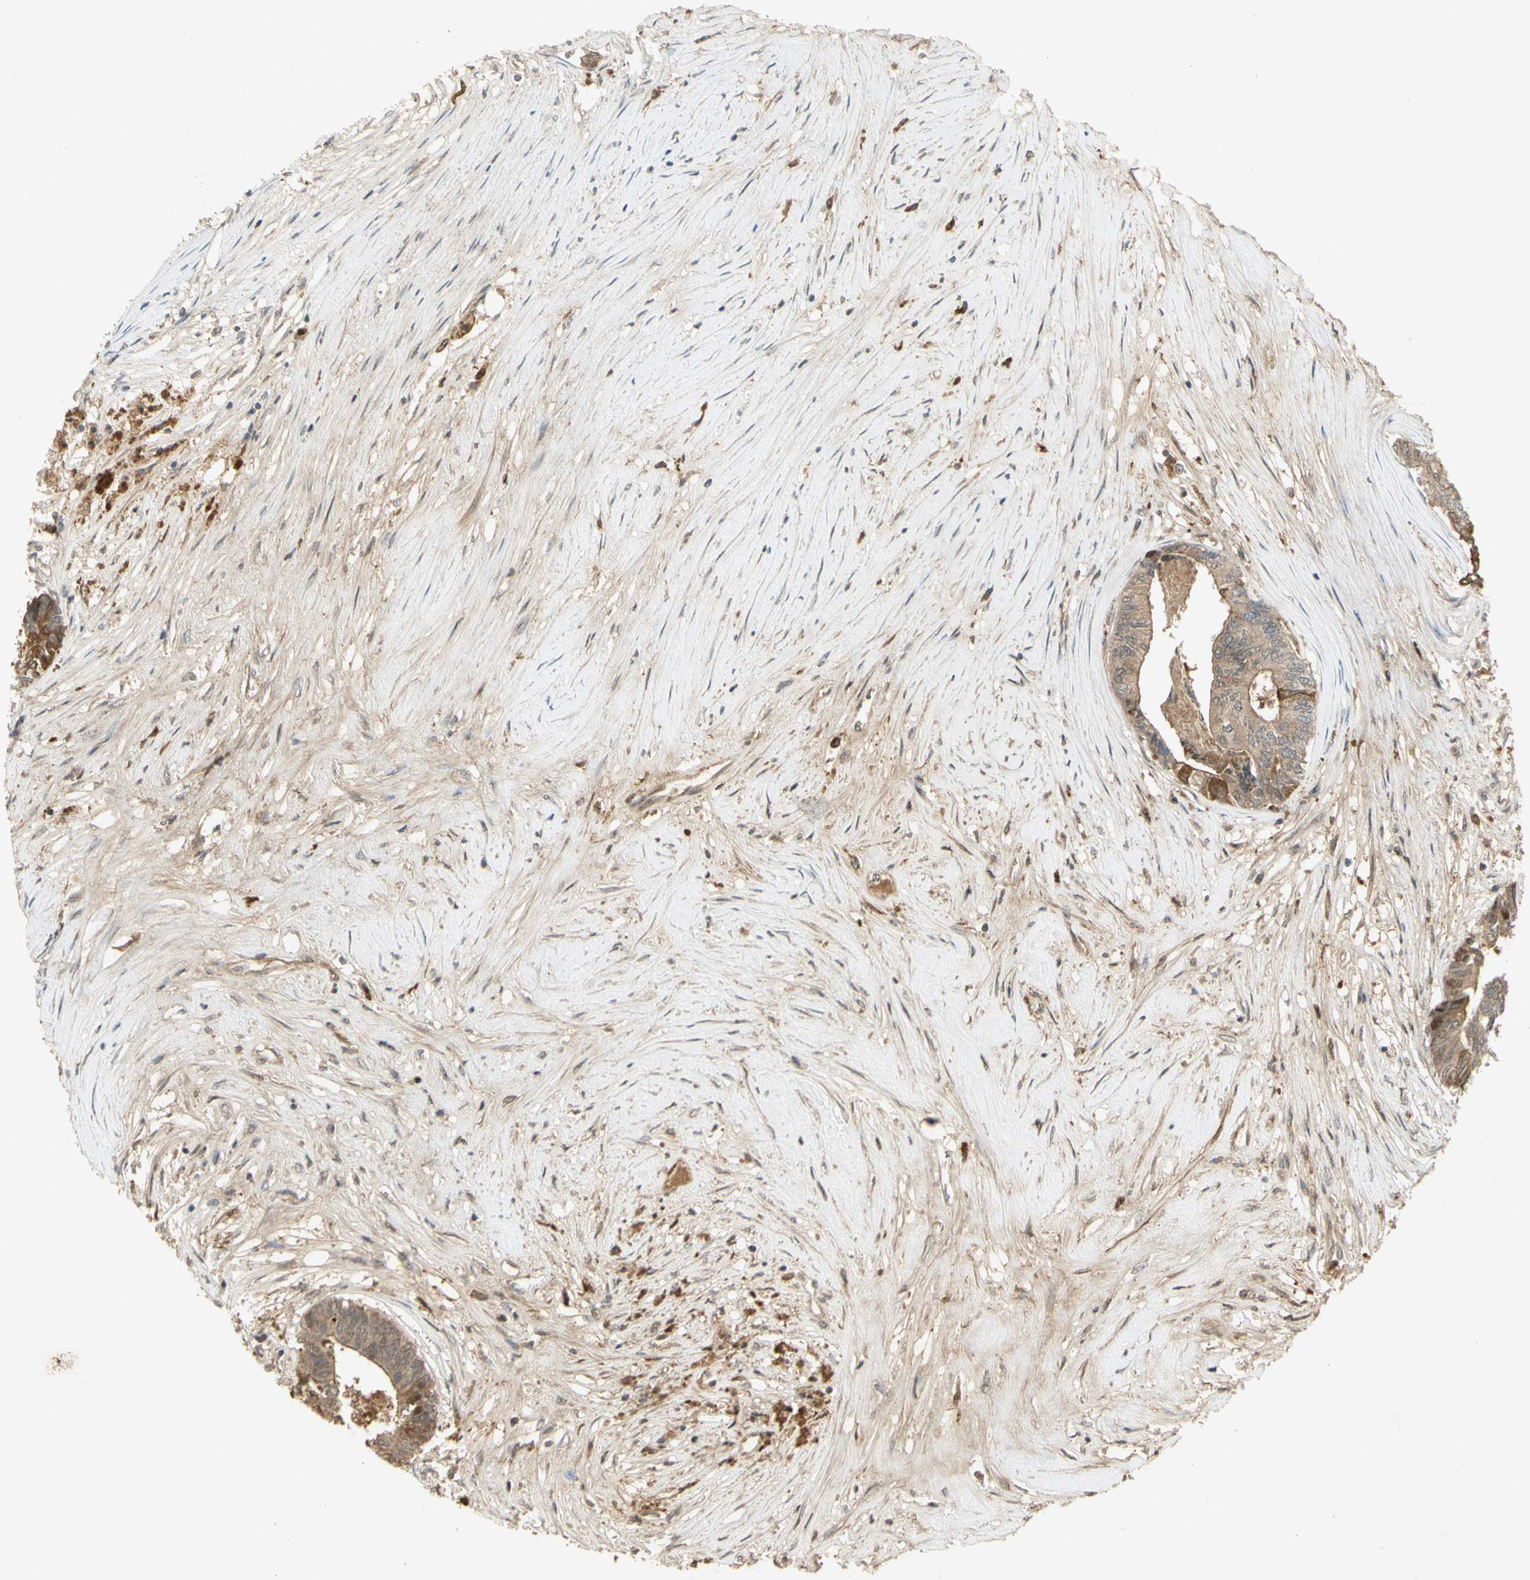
{"staining": {"intensity": "weak", "quantity": ">75%", "location": "cytoplasmic/membranous"}, "tissue": "colorectal cancer", "cell_type": "Tumor cells", "image_type": "cancer", "snomed": [{"axis": "morphology", "description": "Adenocarcinoma, NOS"}, {"axis": "topography", "description": "Rectum"}], "caption": "Immunohistochemistry (IHC) staining of colorectal cancer (adenocarcinoma), which demonstrates low levels of weak cytoplasmic/membranous expression in approximately >75% of tumor cells indicating weak cytoplasmic/membranous protein staining. The staining was performed using DAB (brown) for protein detection and nuclei were counterstained in hematoxylin (blue).", "gene": "NRG4", "patient": {"sex": "male", "age": 63}}